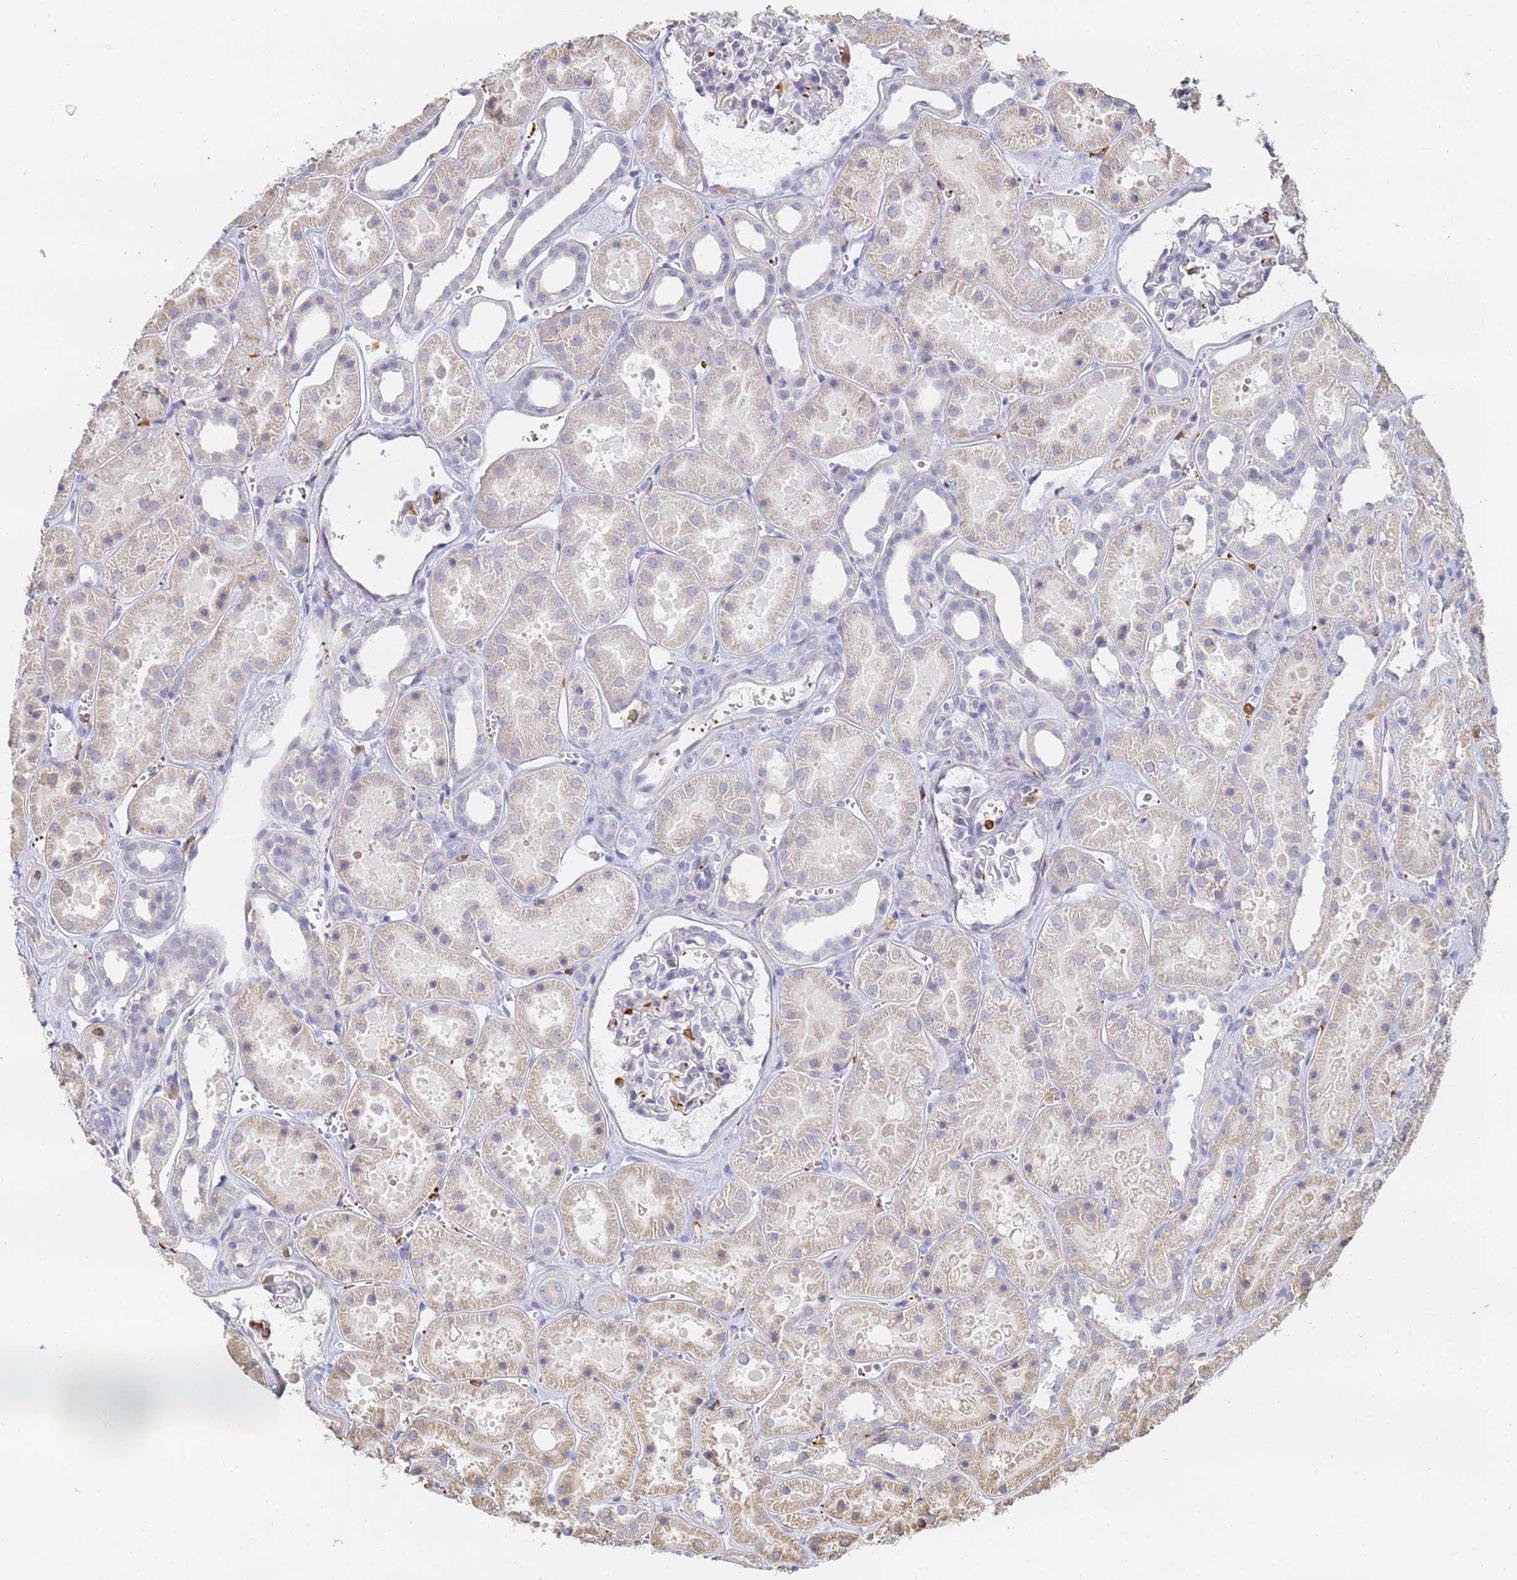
{"staining": {"intensity": "negative", "quantity": "none", "location": "none"}, "tissue": "kidney", "cell_type": "Cells in glomeruli", "image_type": "normal", "snomed": [{"axis": "morphology", "description": "Normal tissue, NOS"}, {"axis": "topography", "description": "Kidney"}], "caption": "This histopathology image is of normal kidney stained with immunohistochemistry (IHC) to label a protein in brown with the nuclei are counter-stained blue. There is no positivity in cells in glomeruli. Brightfield microscopy of immunohistochemistry (IHC) stained with DAB (3,3'-diaminobenzidine) (brown) and hematoxylin (blue), captured at high magnification.", "gene": "BIN2", "patient": {"sex": "female", "age": 41}}